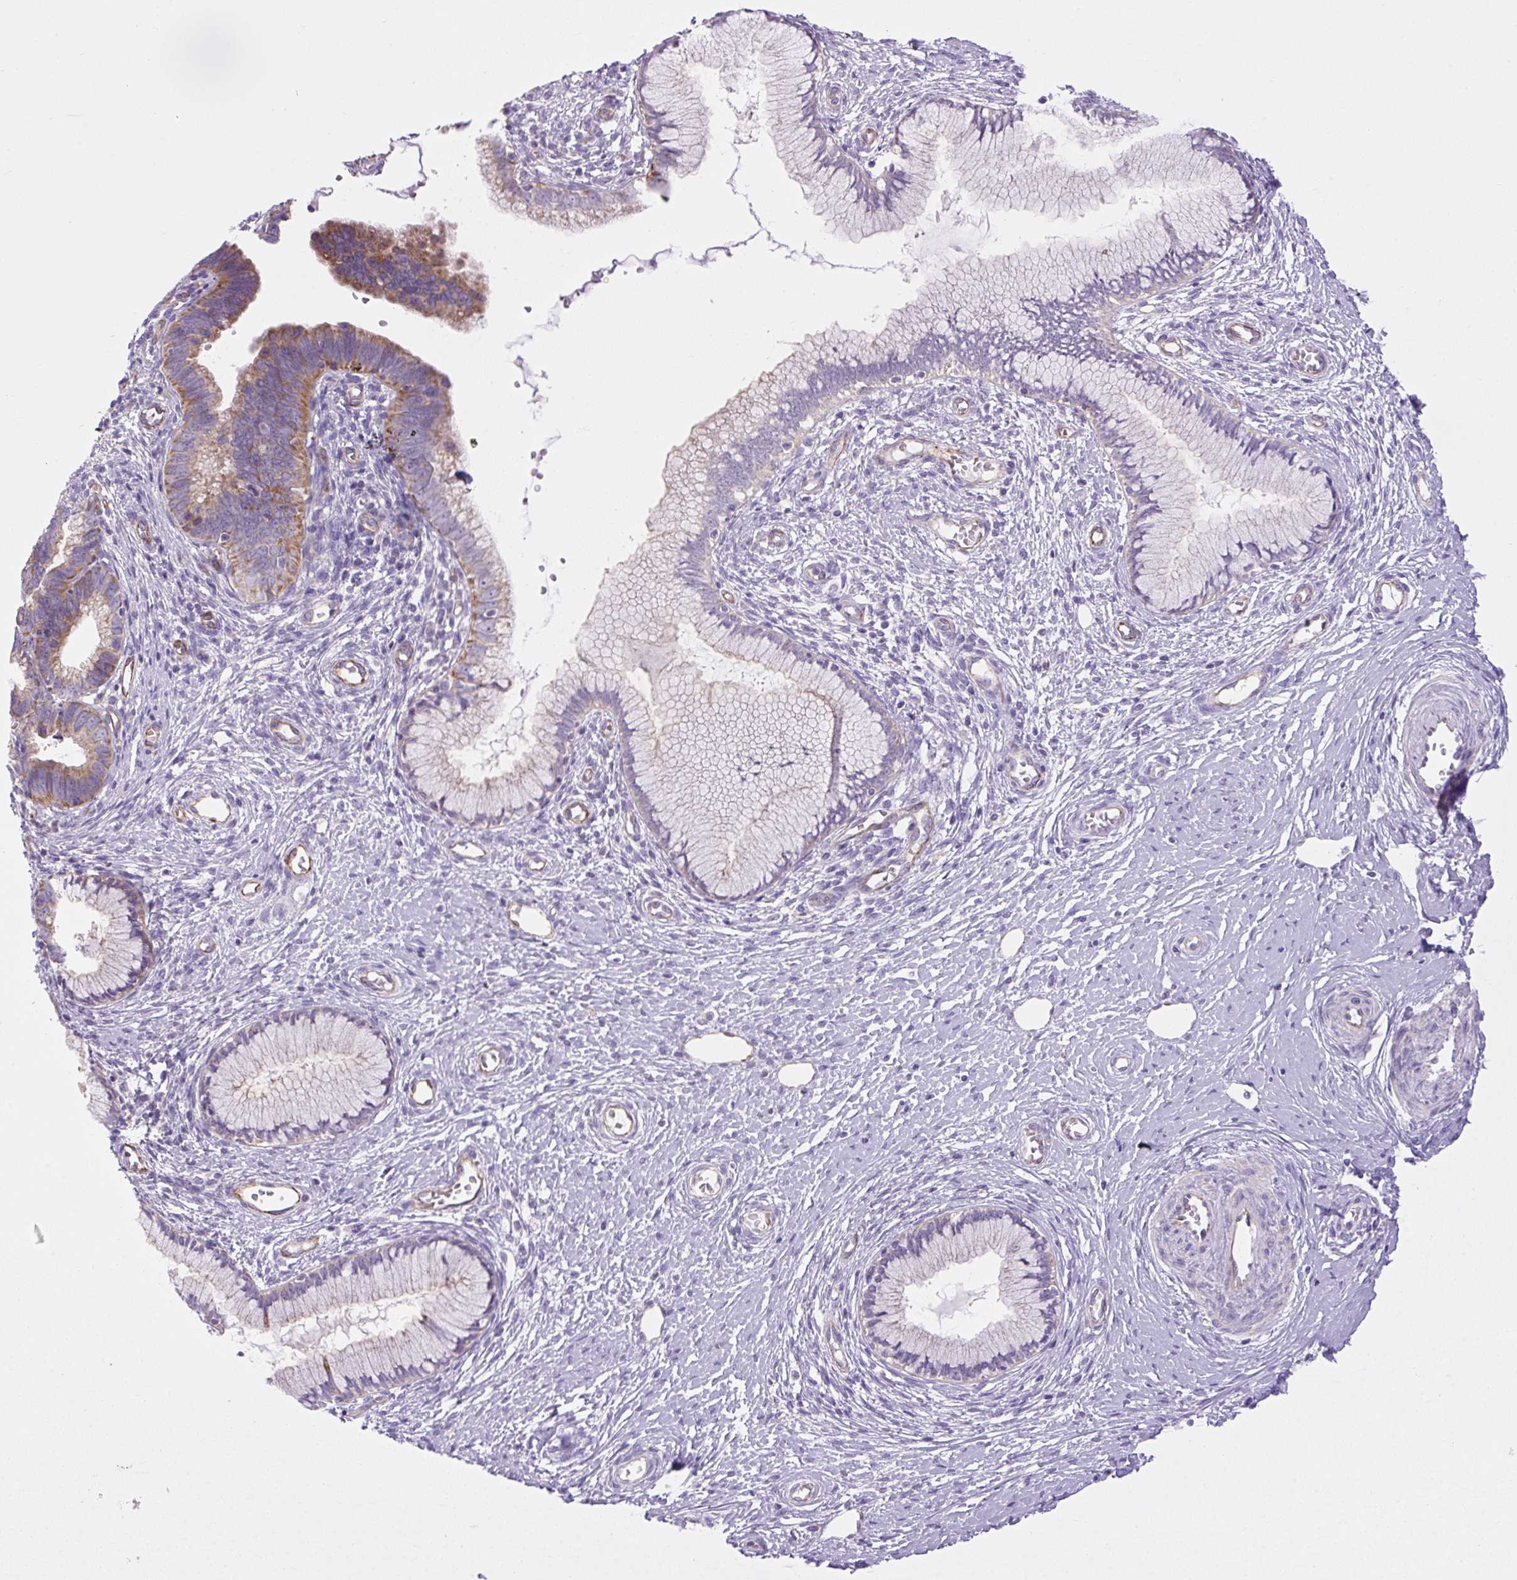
{"staining": {"intensity": "moderate", "quantity": "25%-75%", "location": "cytoplasmic/membranous"}, "tissue": "cervical cancer", "cell_type": "Tumor cells", "image_type": "cancer", "snomed": [{"axis": "morphology", "description": "Adenocarcinoma, NOS"}, {"axis": "topography", "description": "Cervix"}], "caption": "High-power microscopy captured an immunohistochemistry histopathology image of cervical cancer (adenocarcinoma), revealing moderate cytoplasmic/membranous expression in approximately 25%-75% of tumor cells. The staining is performed using DAB brown chromogen to label protein expression. The nuclei are counter-stained blue using hematoxylin.", "gene": "RNASE10", "patient": {"sex": "female", "age": 36}}